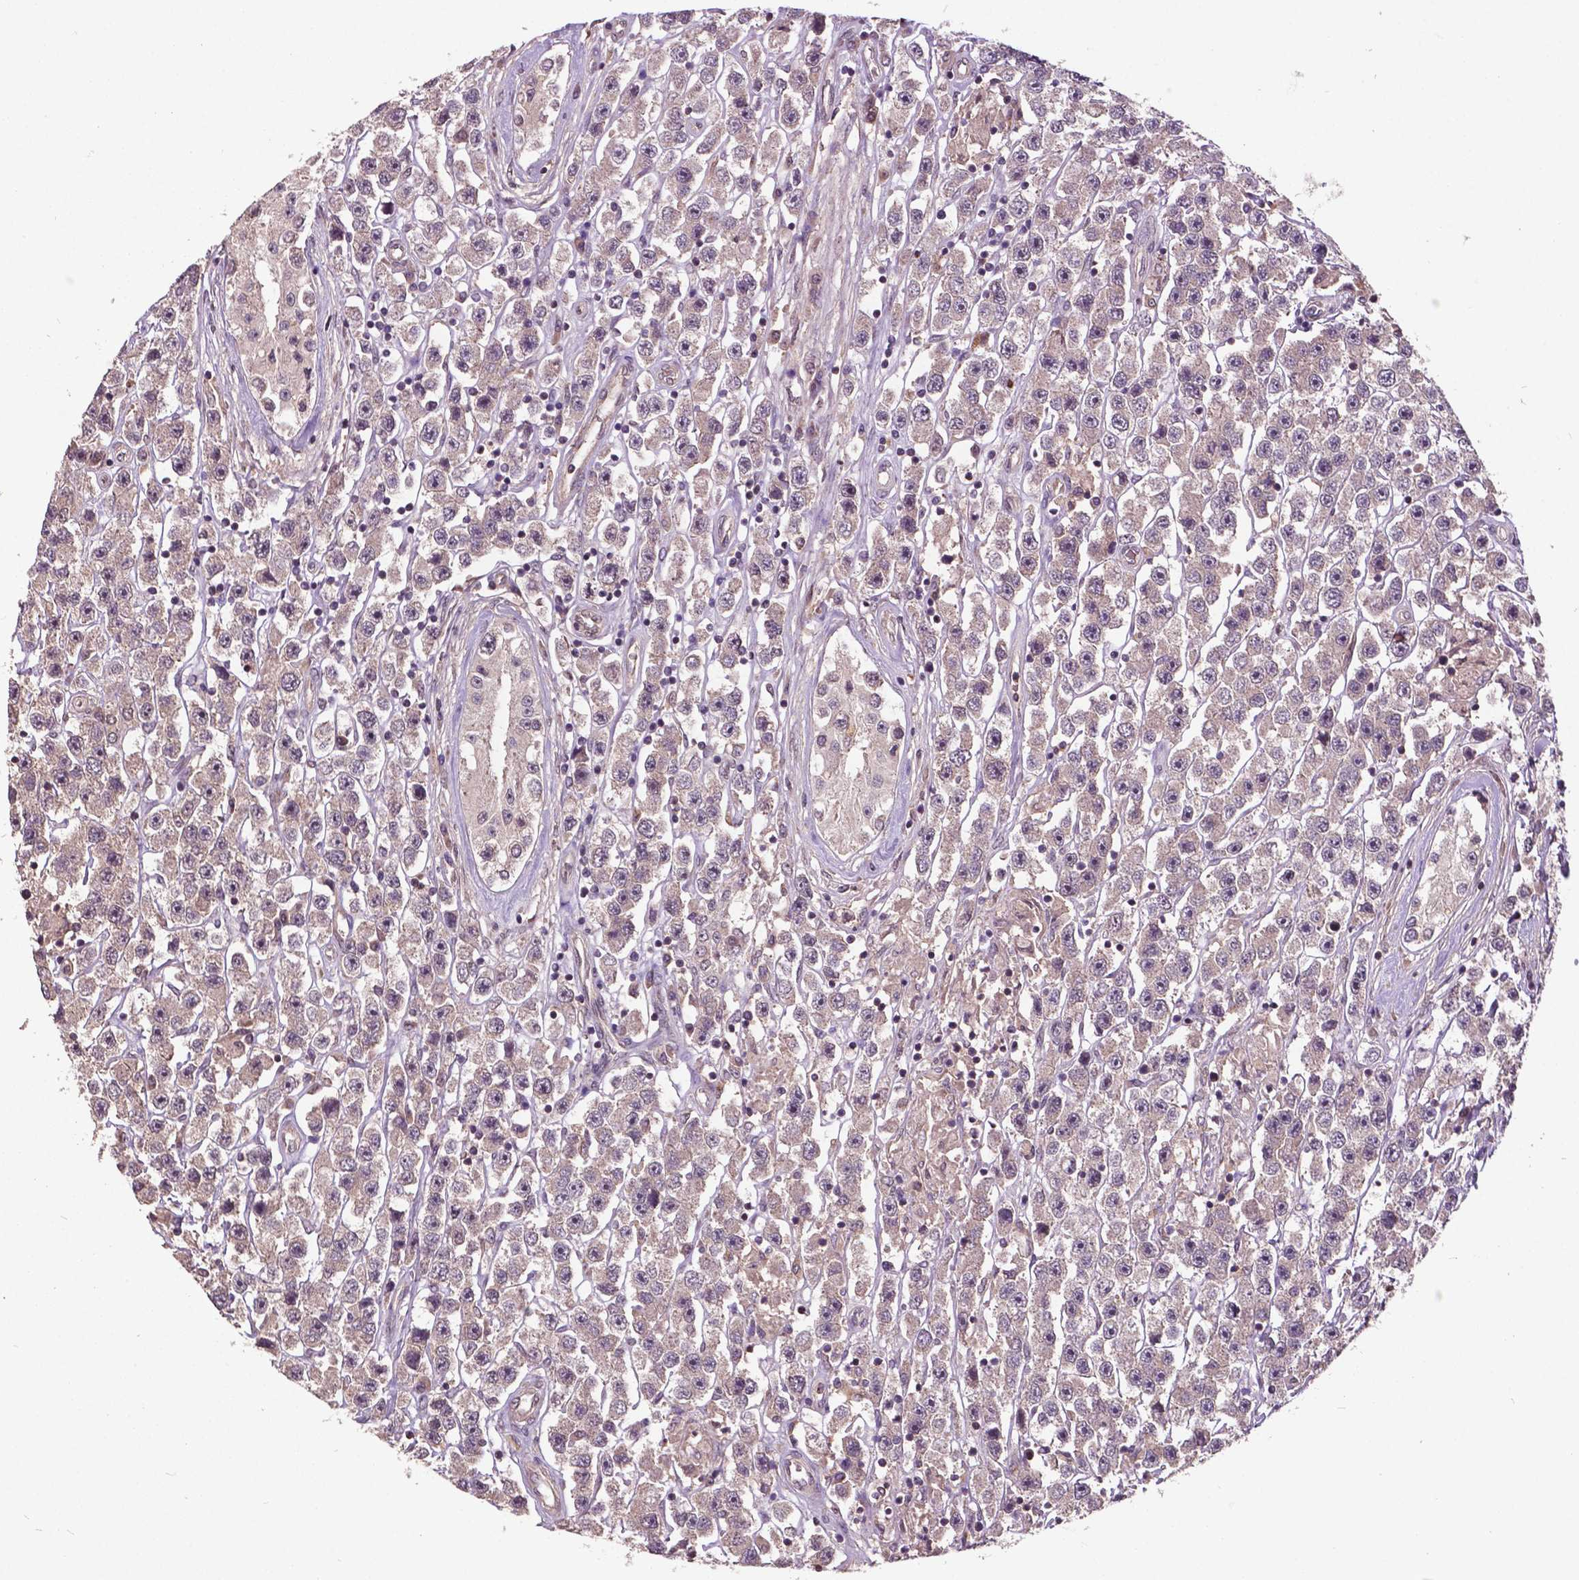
{"staining": {"intensity": "weak", "quantity": ">75%", "location": "cytoplasmic/membranous"}, "tissue": "testis cancer", "cell_type": "Tumor cells", "image_type": "cancer", "snomed": [{"axis": "morphology", "description": "Seminoma, NOS"}, {"axis": "topography", "description": "Testis"}], "caption": "A low amount of weak cytoplasmic/membranous staining is identified in approximately >75% of tumor cells in testis cancer tissue.", "gene": "AP1S3", "patient": {"sex": "male", "age": 45}}